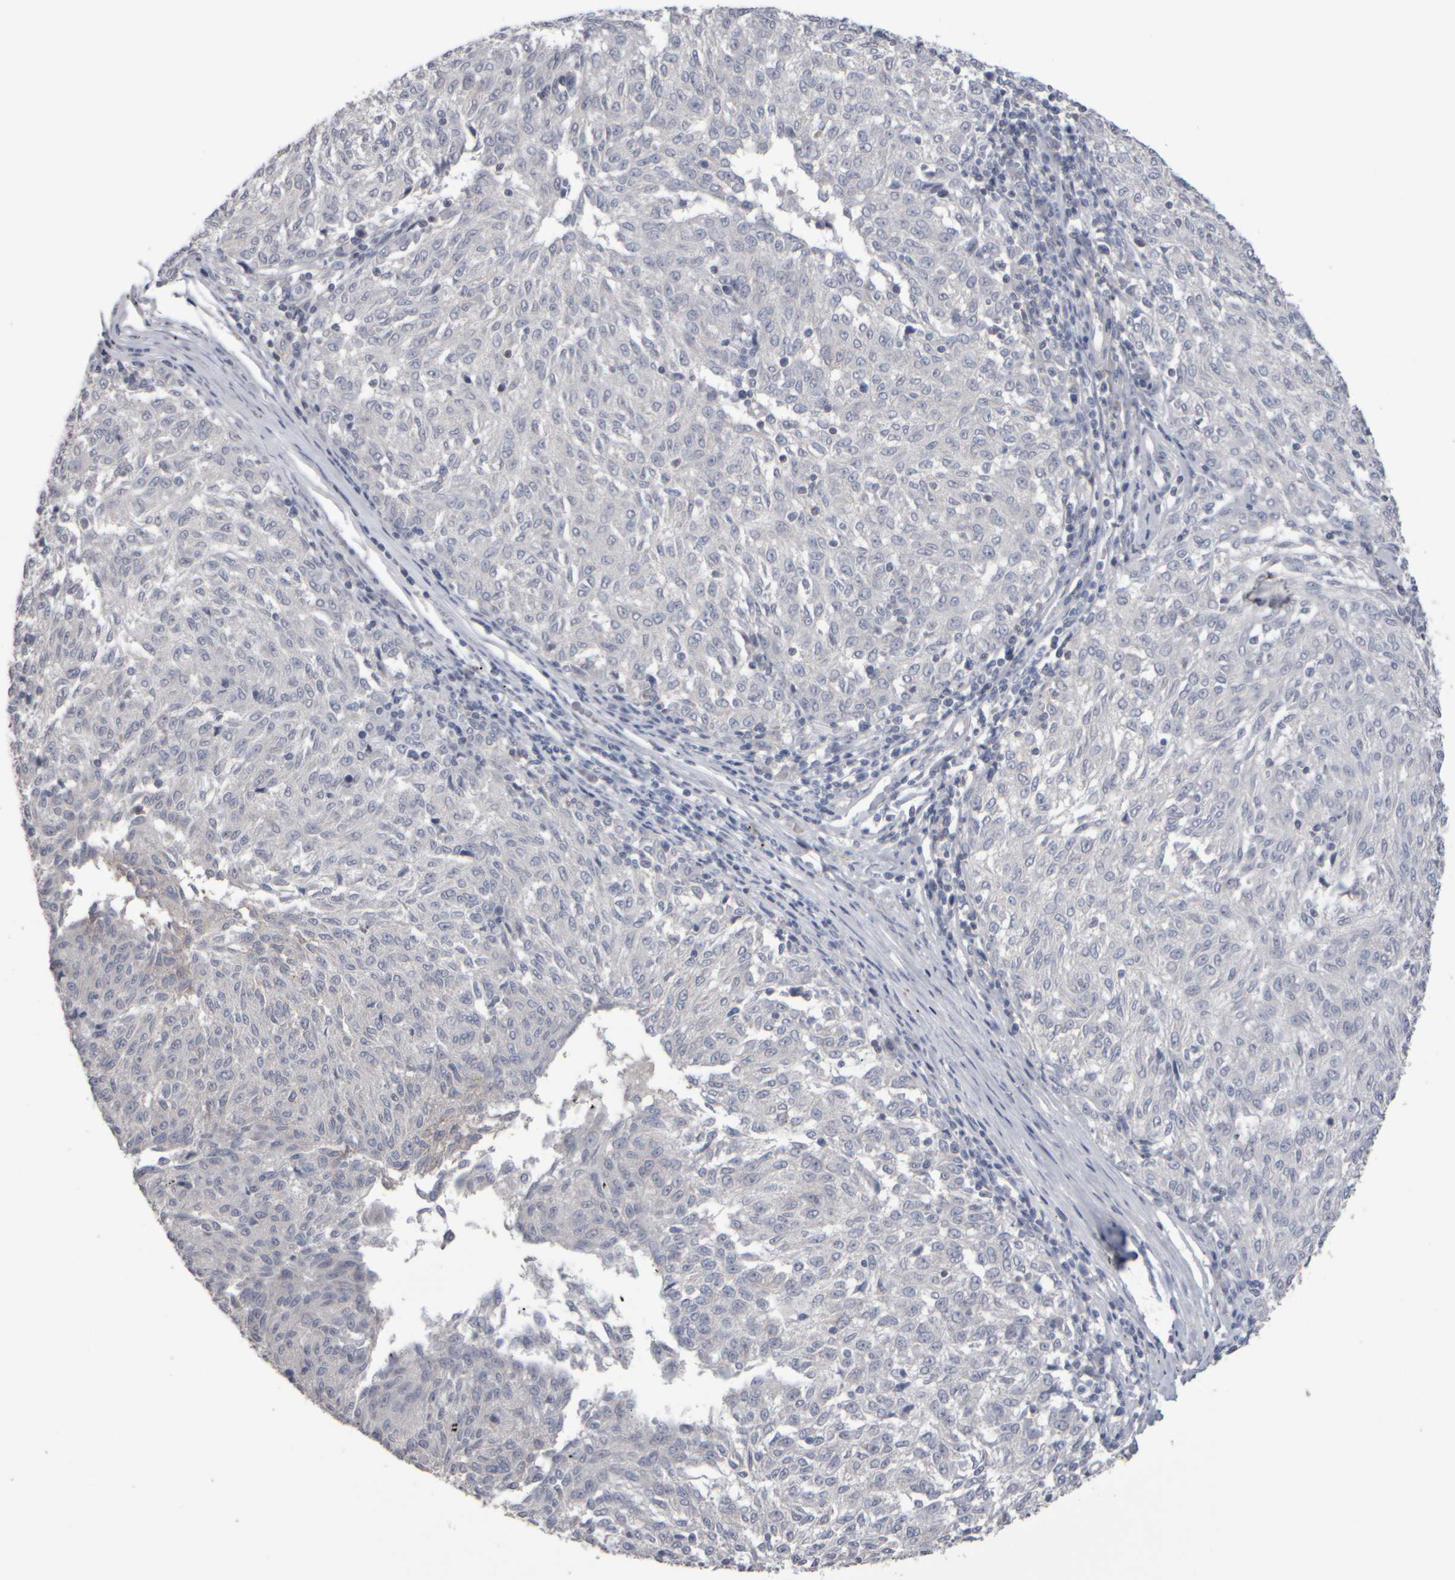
{"staining": {"intensity": "negative", "quantity": "none", "location": "none"}, "tissue": "melanoma", "cell_type": "Tumor cells", "image_type": "cancer", "snomed": [{"axis": "morphology", "description": "Malignant melanoma, NOS"}, {"axis": "topography", "description": "Skin"}], "caption": "This is an immunohistochemistry photomicrograph of melanoma. There is no positivity in tumor cells.", "gene": "EPHX2", "patient": {"sex": "female", "age": 72}}